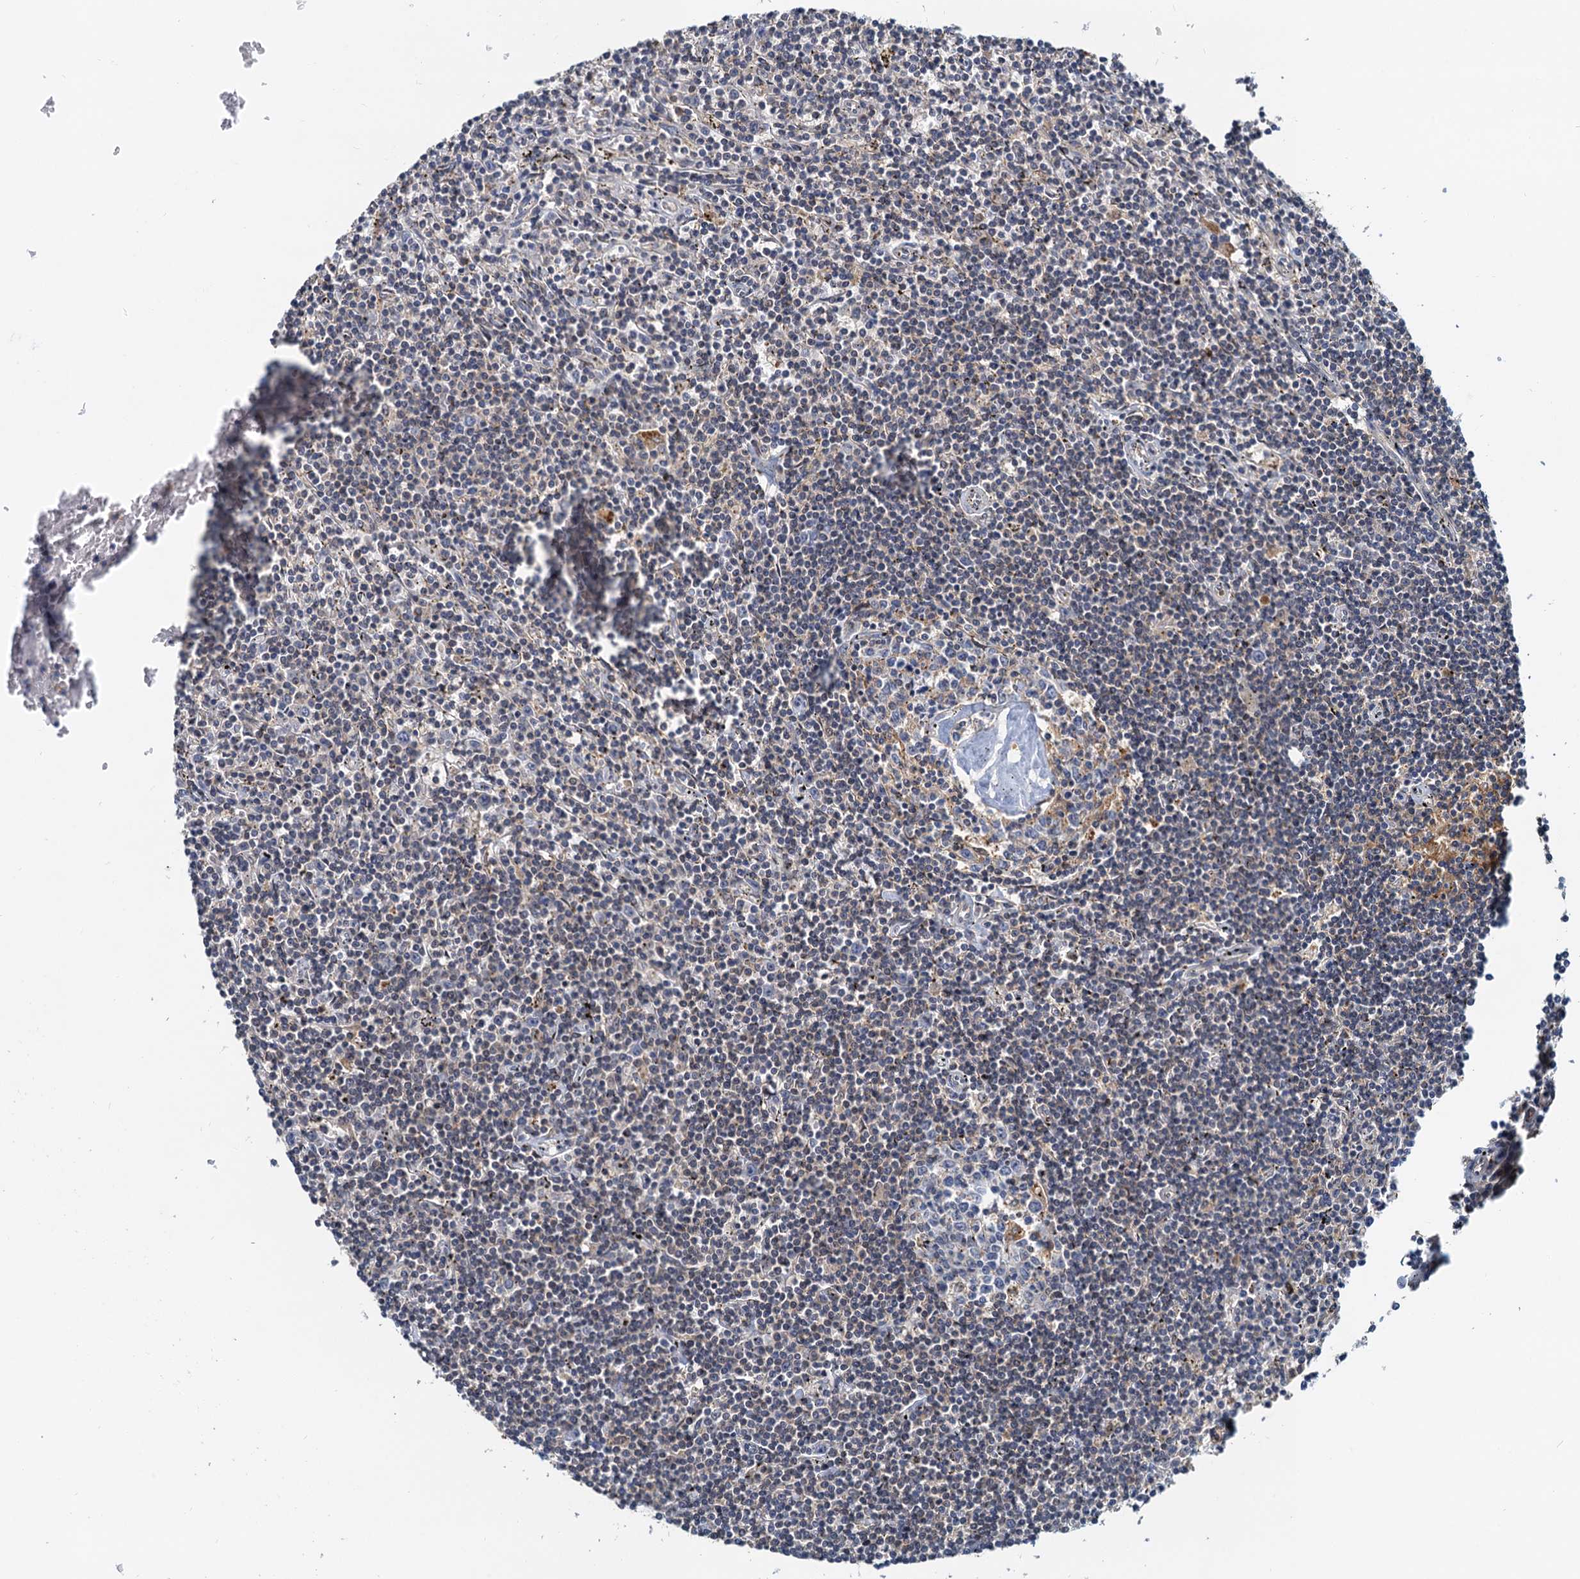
{"staining": {"intensity": "negative", "quantity": "none", "location": "none"}, "tissue": "lymphoma", "cell_type": "Tumor cells", "image_type": "cancer", "snomed": [{"axis": "morphology", "description": "Malignant lymphoma, non-Hodgkin's type, Low grade"}, {"axis": "topography", "description": "Spleen"}], "caption": "Immunohistochemical staining of low-grade malignant lymphoma, non-Hodgkin's type demonstrates no significant expression in tumor cells. The staining is performed using DAB brown chromogen with nuclei counter-stained in using hematoxylin.", "gene": "TOLLIP", "patient": {"sex": "male", "age": 76}}